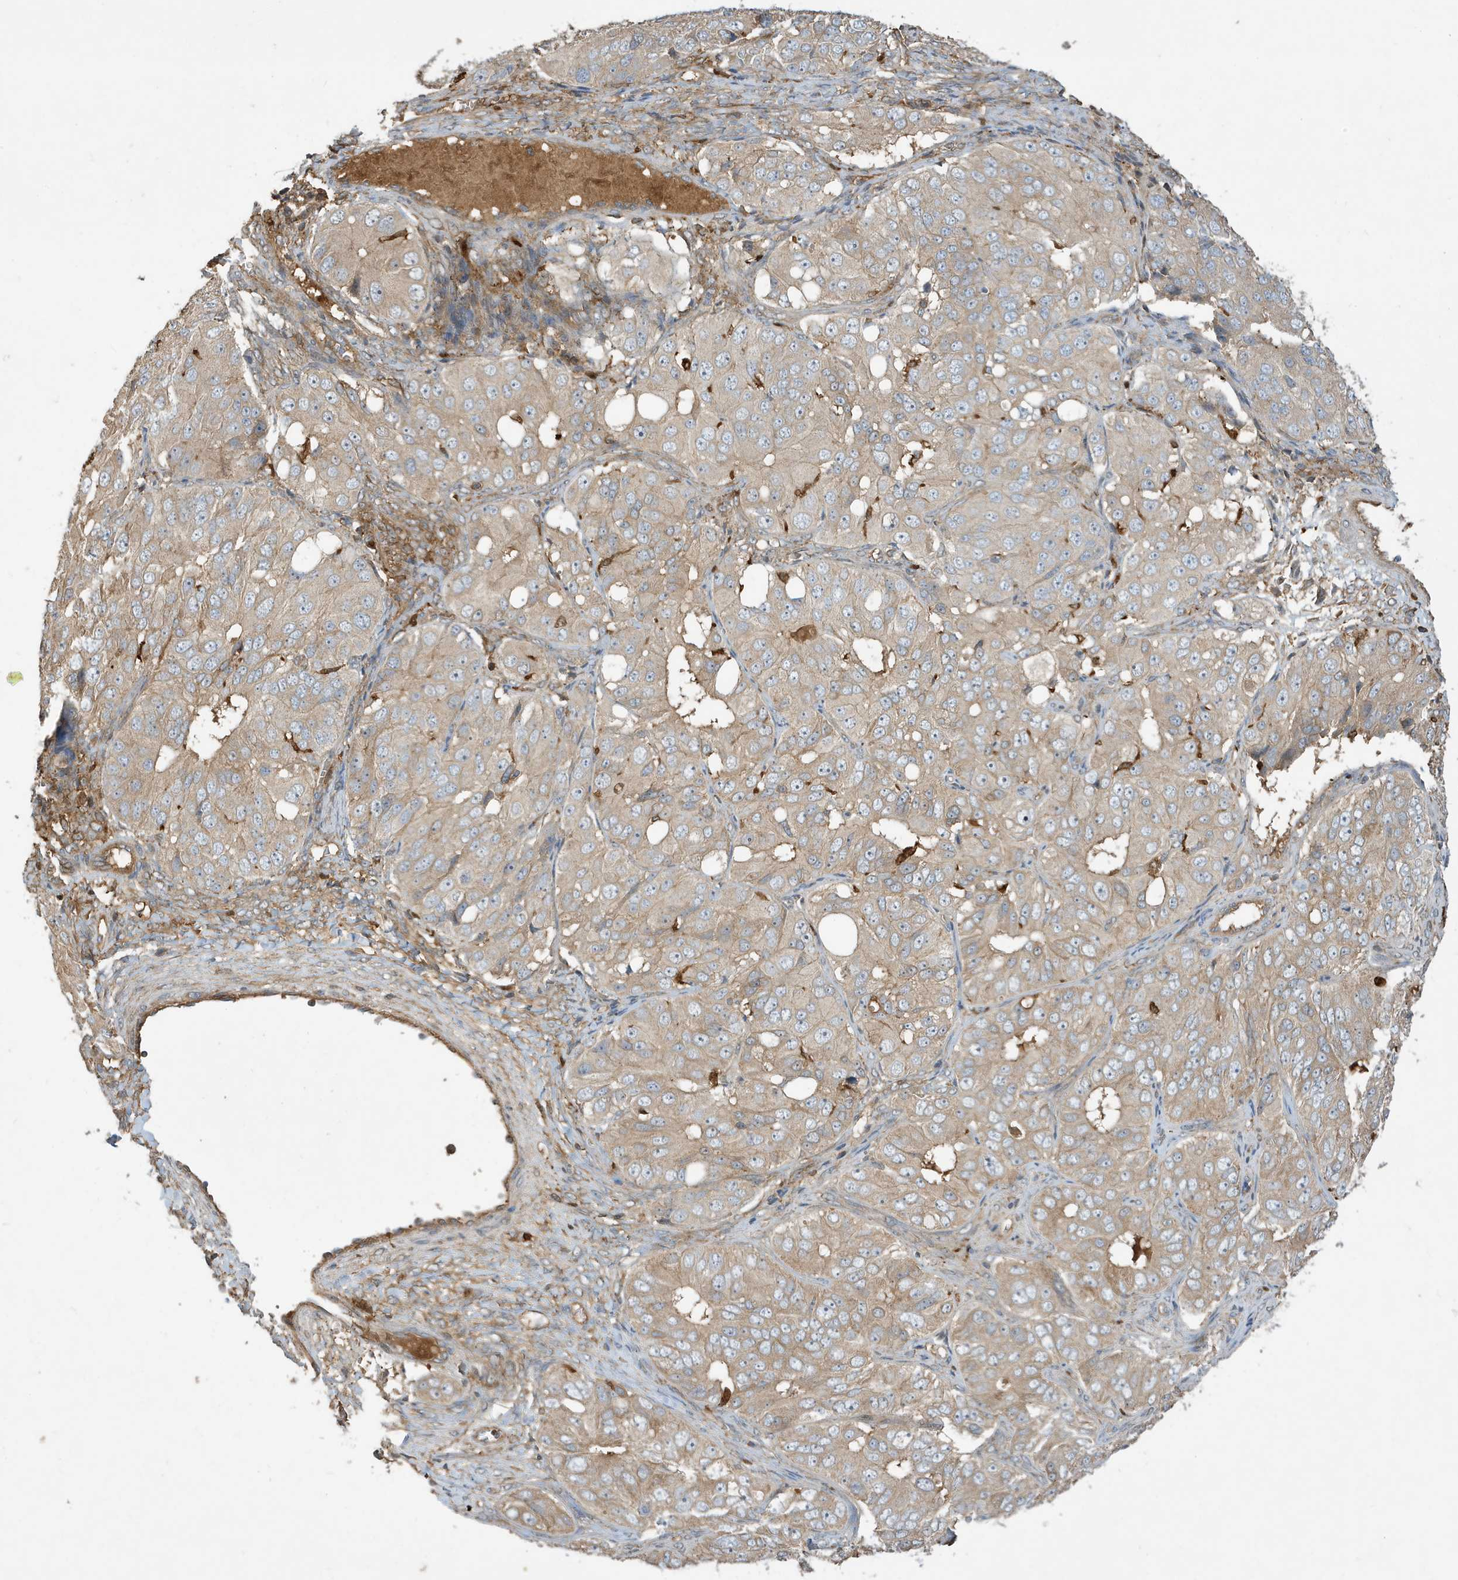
{"staining": {"intensity": "weak", "quantity": "25%-75%", "location": "cytoplasmic/membranous"}, "tissue": "ovarian cancer", "cell_type": "Tumor cells", "image_type": "cancer", "snomed": [{"axis": "morphology", "description": "Carcinoma, endometroid"}, {"axis": "topography", "description": "Ovary"}], "caption": "Immunohistochemical staining of human endometroid carcinoma (ovarian) reveals low levels of weak cytoplasmic/membranous expression in approximately 25%-75% of tumor cells.", "gene": "ABTB1", "patient": {"sex": "female", "age": 51}}